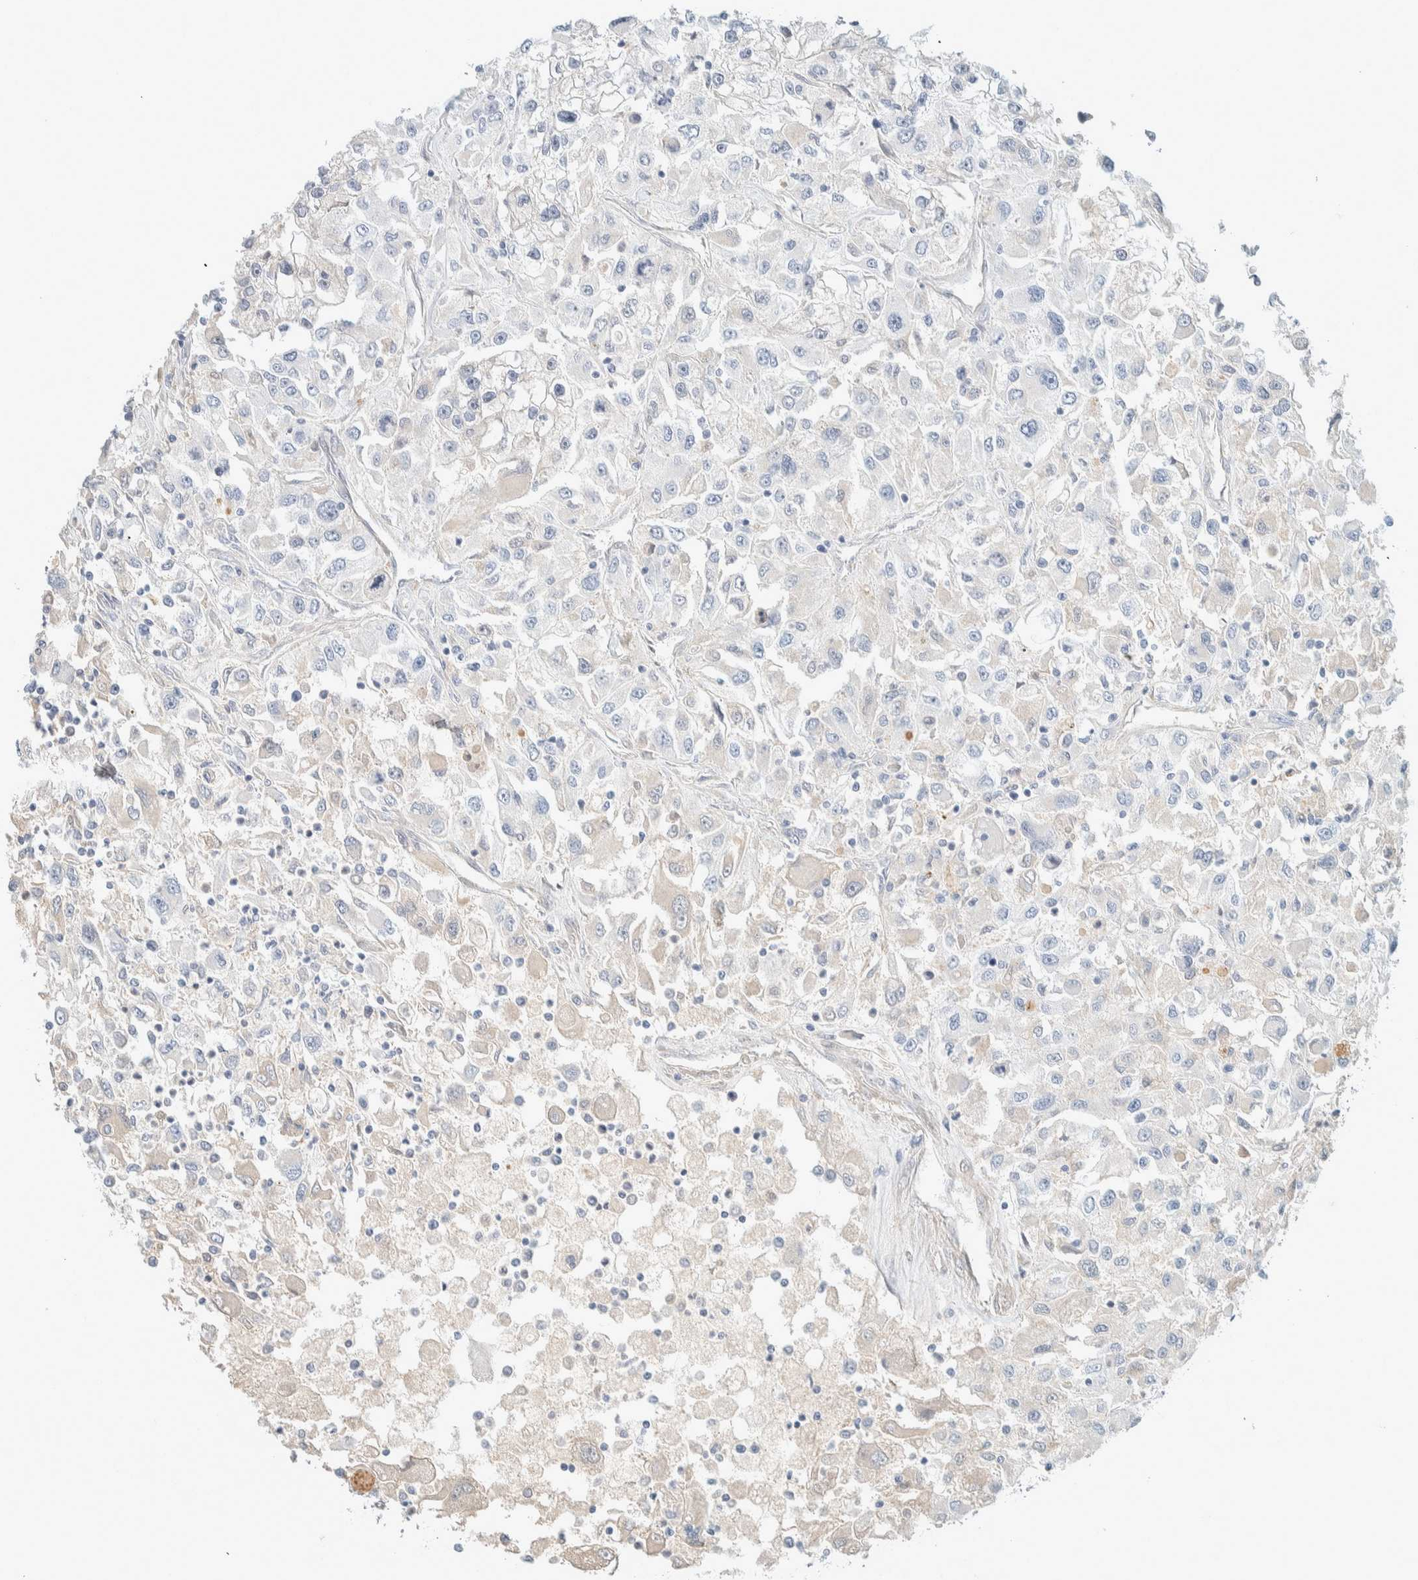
{"staining": {"intensity": "negative", "quantity": "none", "location": "none"}, "tissue": "renal cancer", "cell_type": "Tumor cells", "image_type": "cancer", "snomed": [{"axis": "morphology", "description": "Adenocarcinoma, NOS"}, {"axis": "topography", "description": "Kidney"}], "caption": "IHC of human renal cancer reveals no staining in tumor cells. (DAB (3,3'-diaminobenzidine) immunohistochemistry (IHC) with hematoxylin counter stain).", "gene": "ALOX12B", "patient": {"sex": "female", "age": 52}}